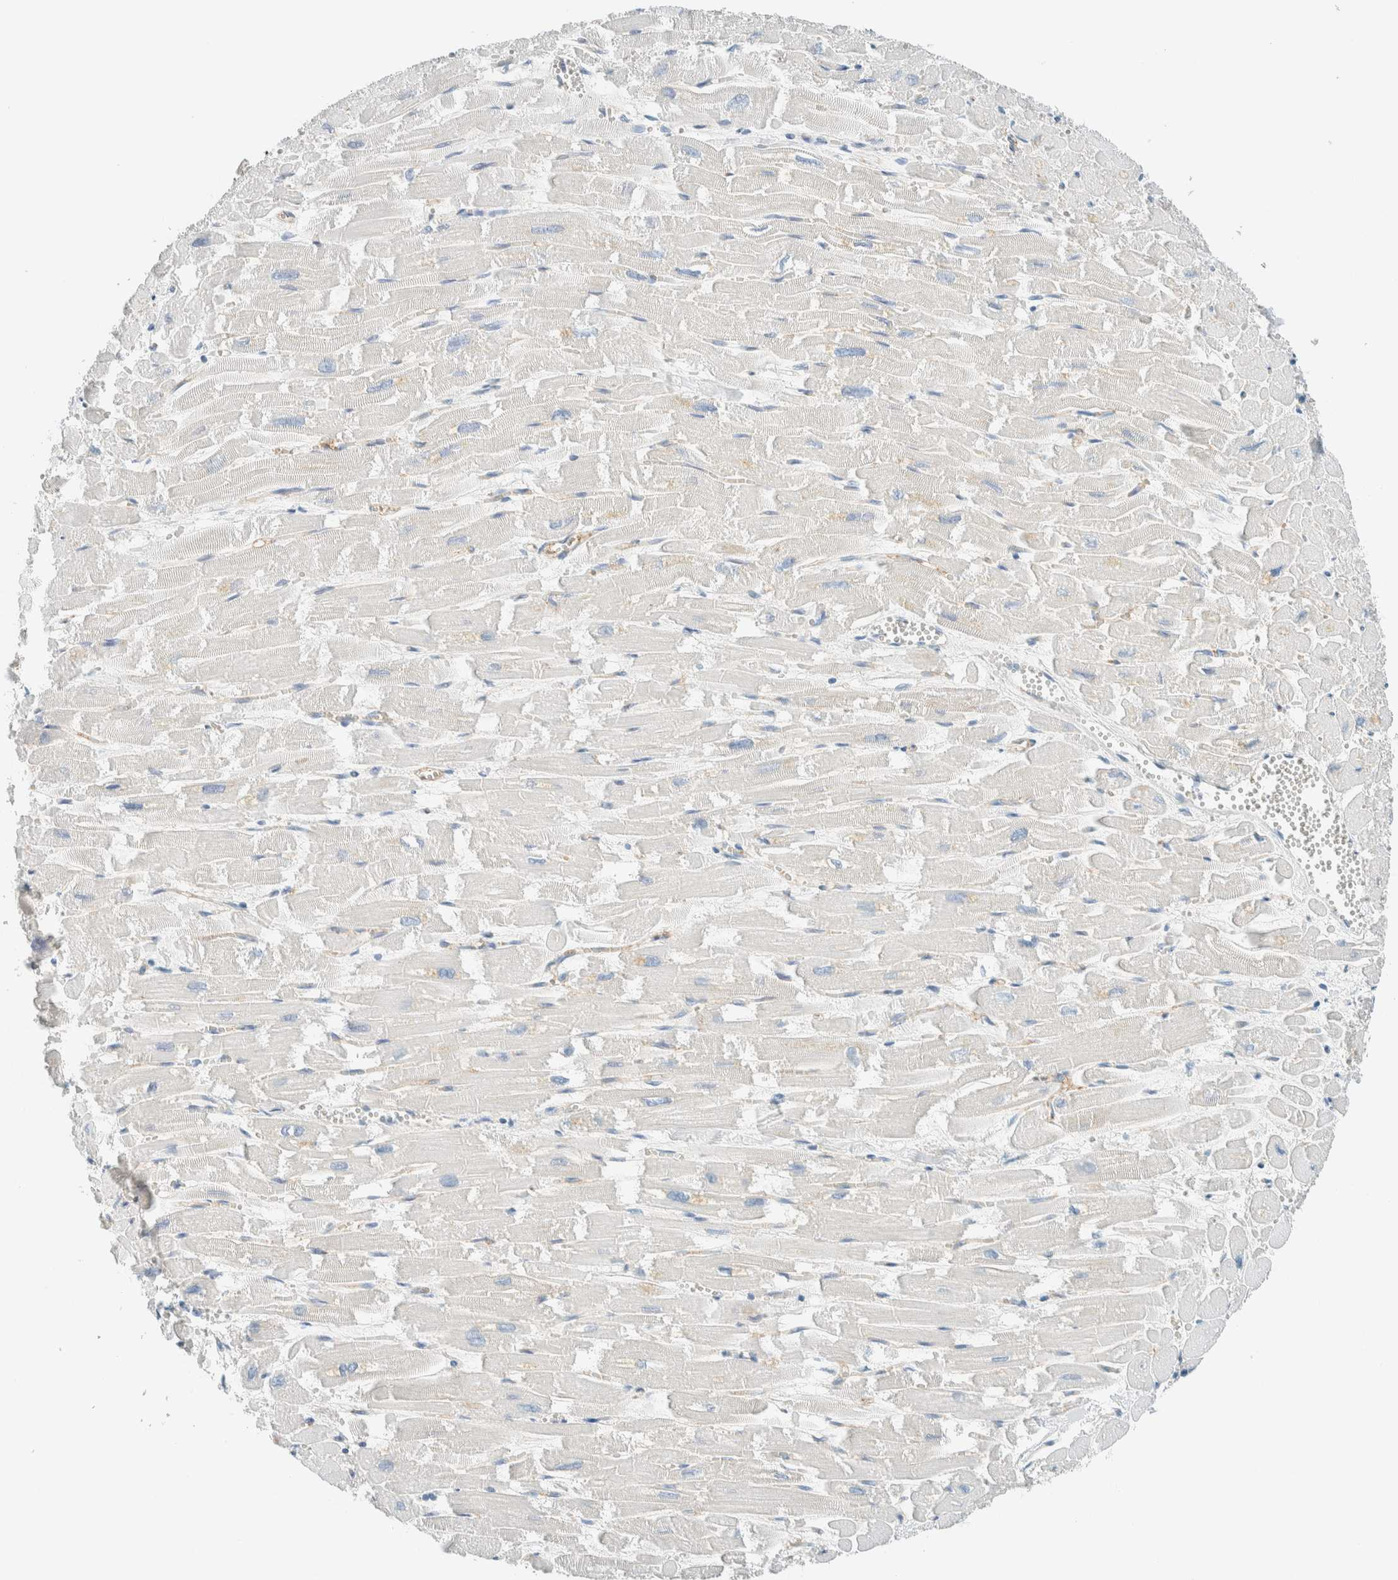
{"staining": {"intensity": "moderate", "quantity": "25%-75%", "location": "cytoplasmic/membranous"}, "tissue": "heart muscle", "cell_type": "Cardiomyocytes", "image_type": "normal", "snomed": [{"axis": "morphology", "description": "Normal tissue, NOS"}, {"axis": "topography", "description": "Heart"}], "caption": "Protein expression analysis of unremarkable heart muscle shows moderate cytoplasmic/membranous staining in approximately 25%-75% of cardiomyocytes.", "gene": "SLFN12", "patient": {"sex": "male", "age": 54}}